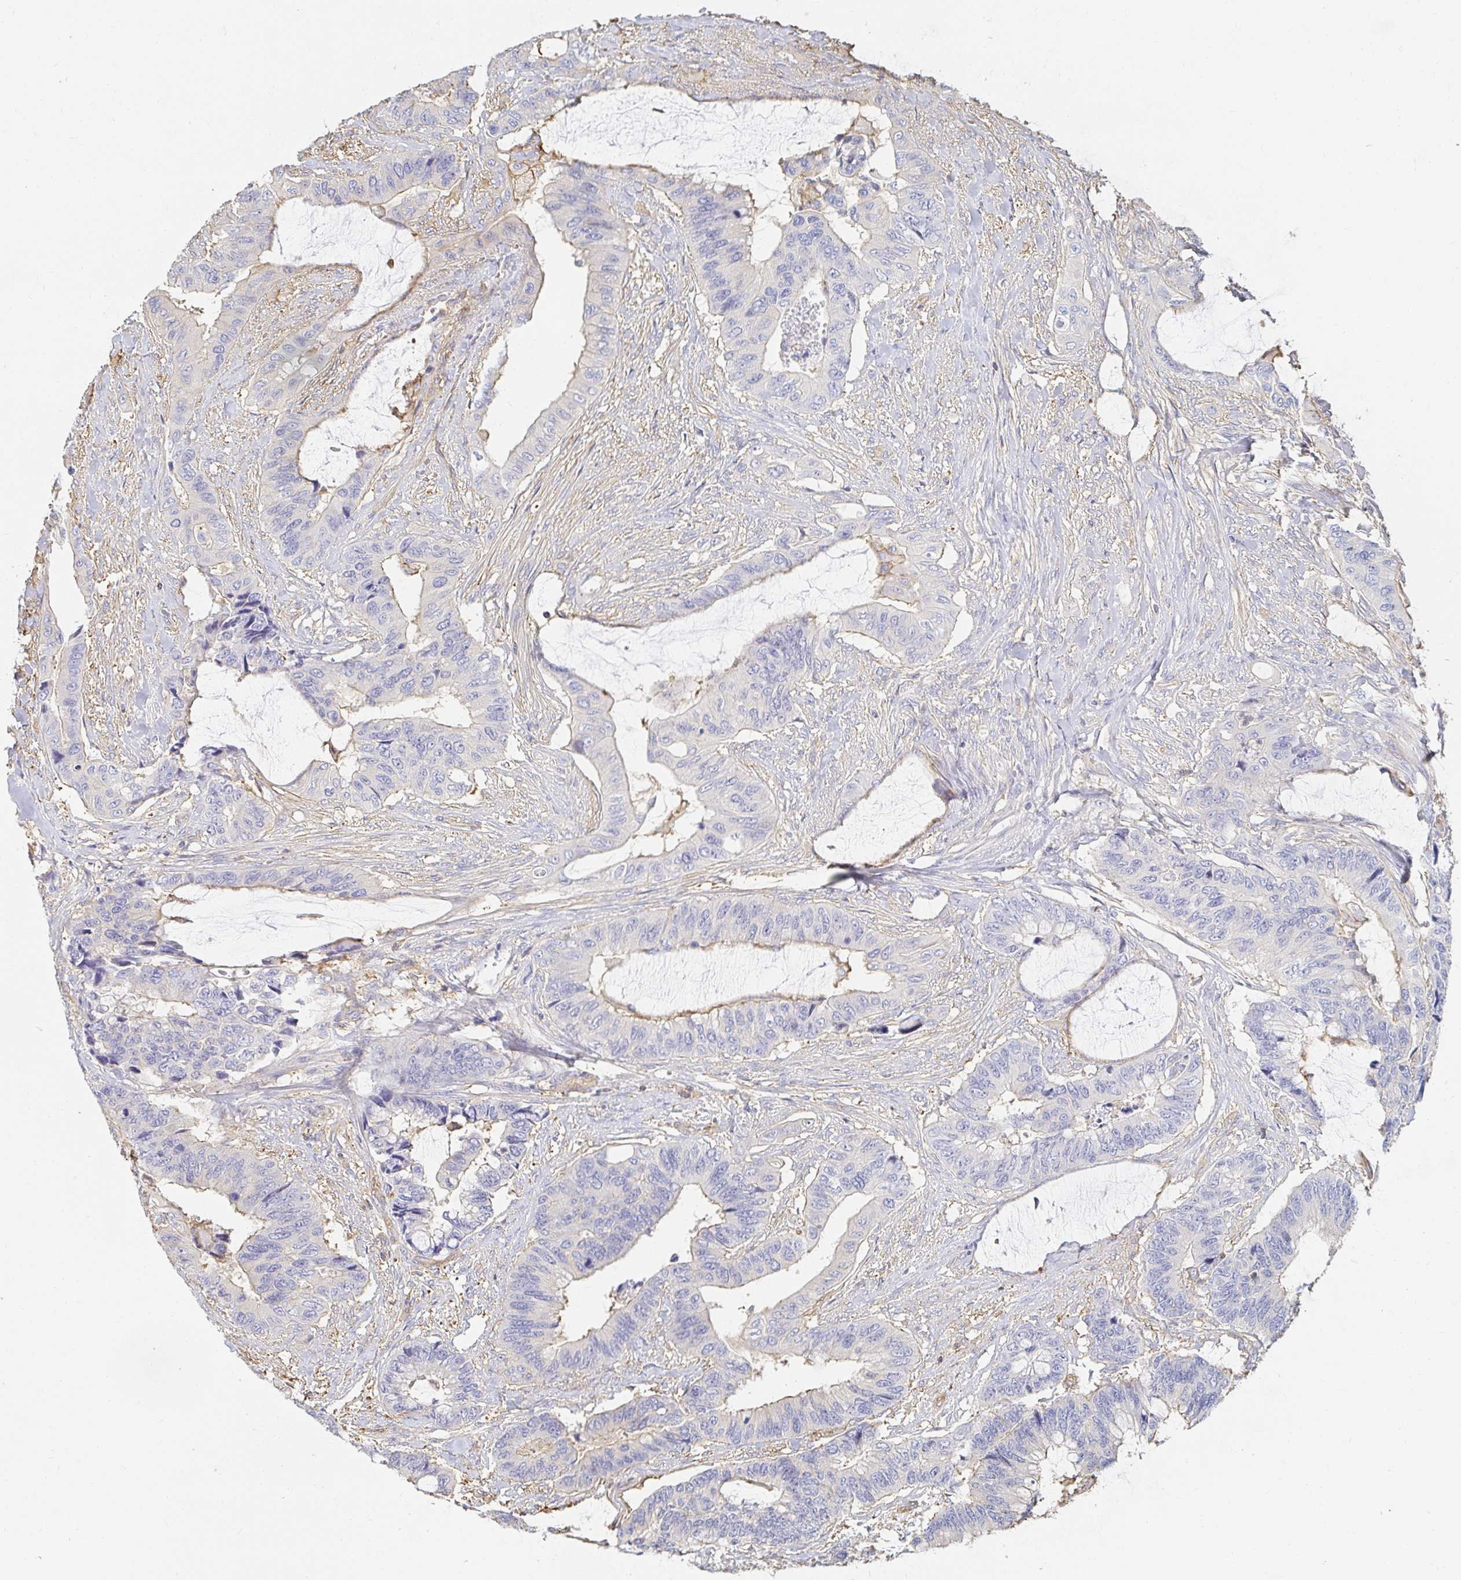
{"staining": {"intensity": "weak", "quantity": "<25%", "location": "cytoplasmic/membranous"}, "tissue": "colorectal cancer", "cell_type": "Tumor cells", "image_type": "cancer", "snomed": [{"axis": "morphology", "description": "Adenocarcinoma, NOS"}, {"axis": "topography", "description": "Rectum"}], "caption": "This image is of adenocarcinoma (colorectal) stained with immunohistochemistry to label a protein in brown with the nuclei are counter-stained blue. There is no expression in tumor cells. (Brightfield microscopy of DAB immunohistochemistry (IHC) at high magnification).", "gene": "TSPAN19", "patient": {"sex": "female", "age": 59}}